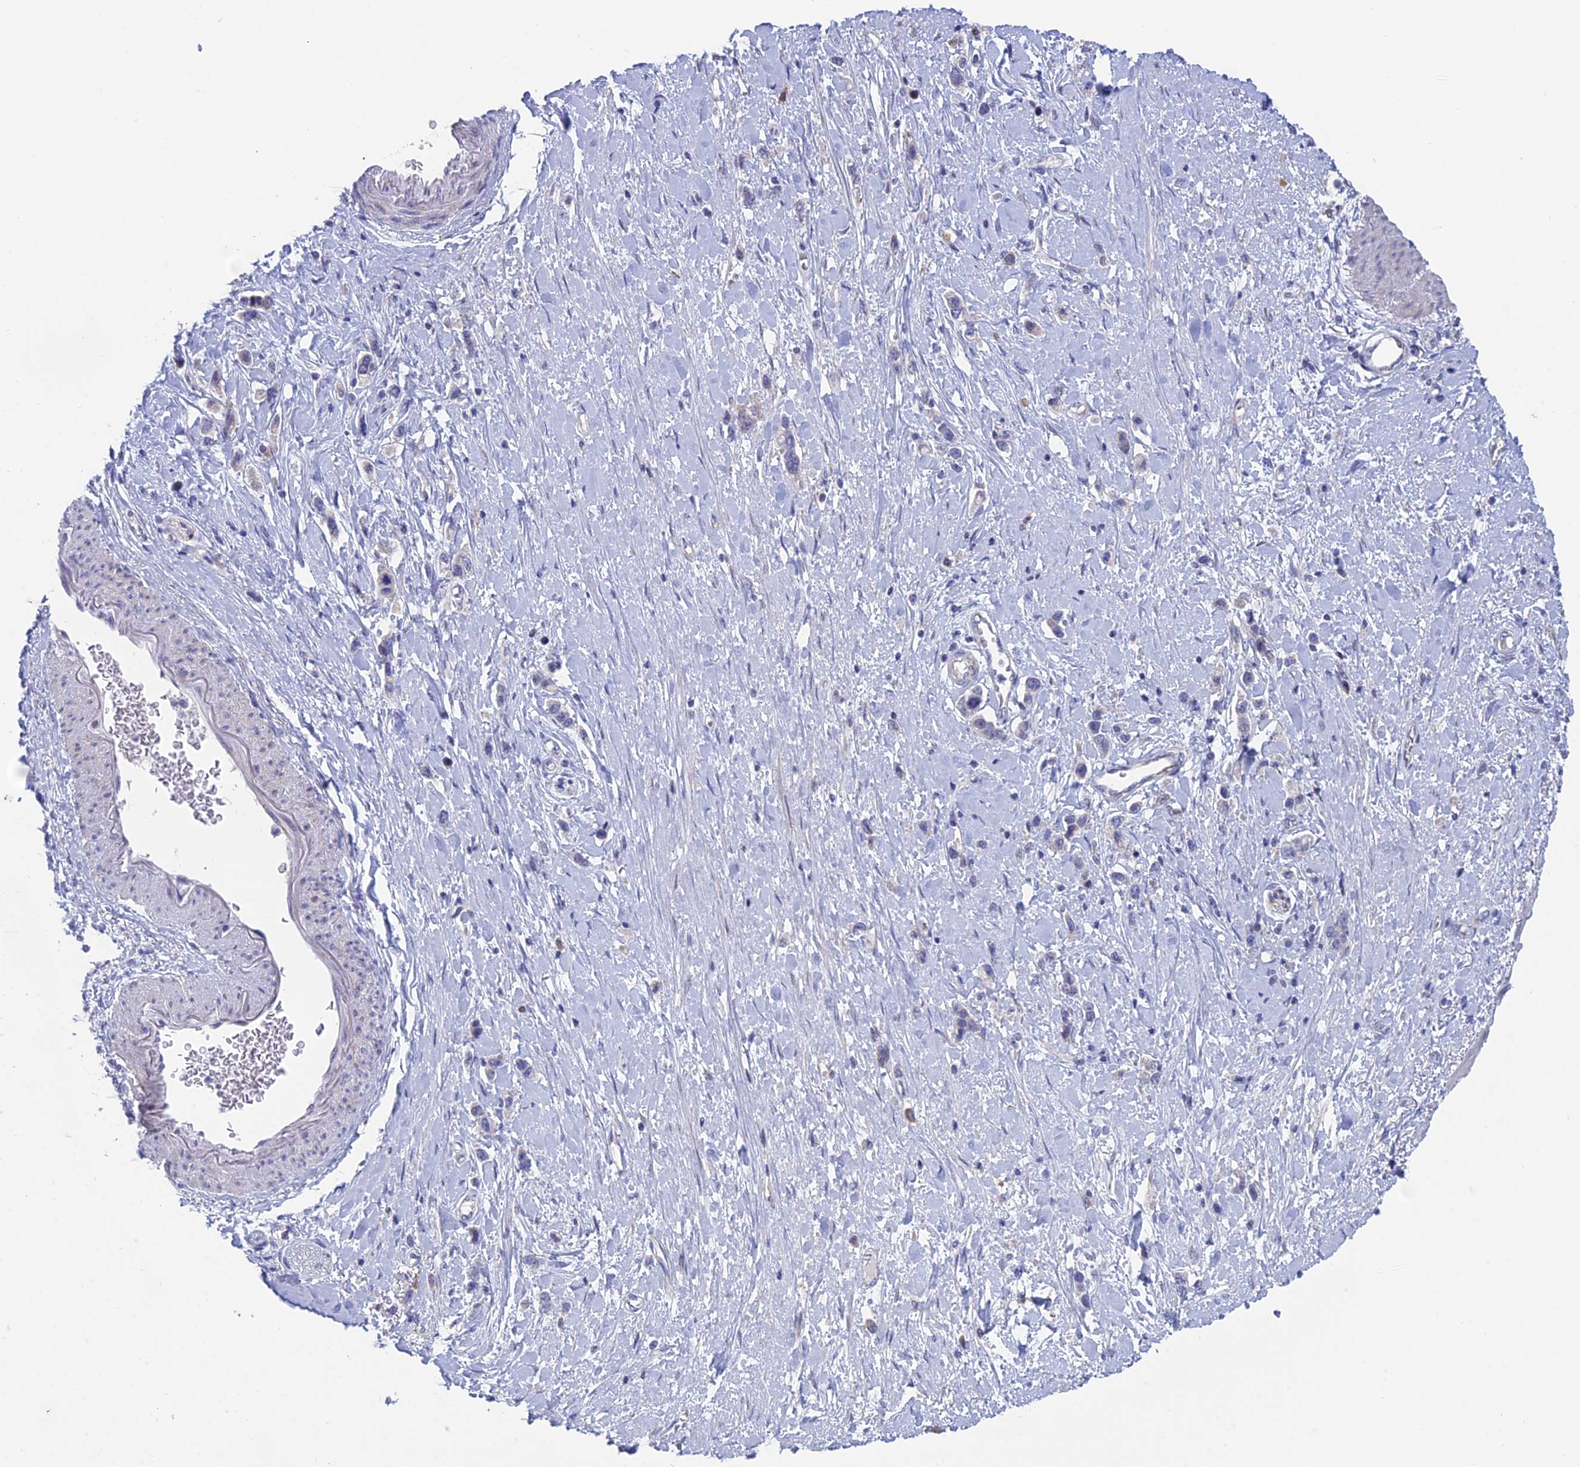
{"staining": {"intensity": "negative", "quantity": "none", "location": "none"}, "tissue": "stomach cancer", "cell_type": "Tumor cells", "image_type": "cancer", "snomed": [{"axis": "morphology", "description": "Adenocarcinoma, NOS"}, {"axis": "topography", "description": "Stomach"}], "caption": "Tumor cells are negative for protein expression in human stomach adenocarcinoma. Brightfield microscopy of immunohistochemistry (IHC) stained with DAB (brown) and hematoxylin (blue), captured at high magnification.", "gene": "NIBAN3", "patient": {"sex": "female", "age": 65}}